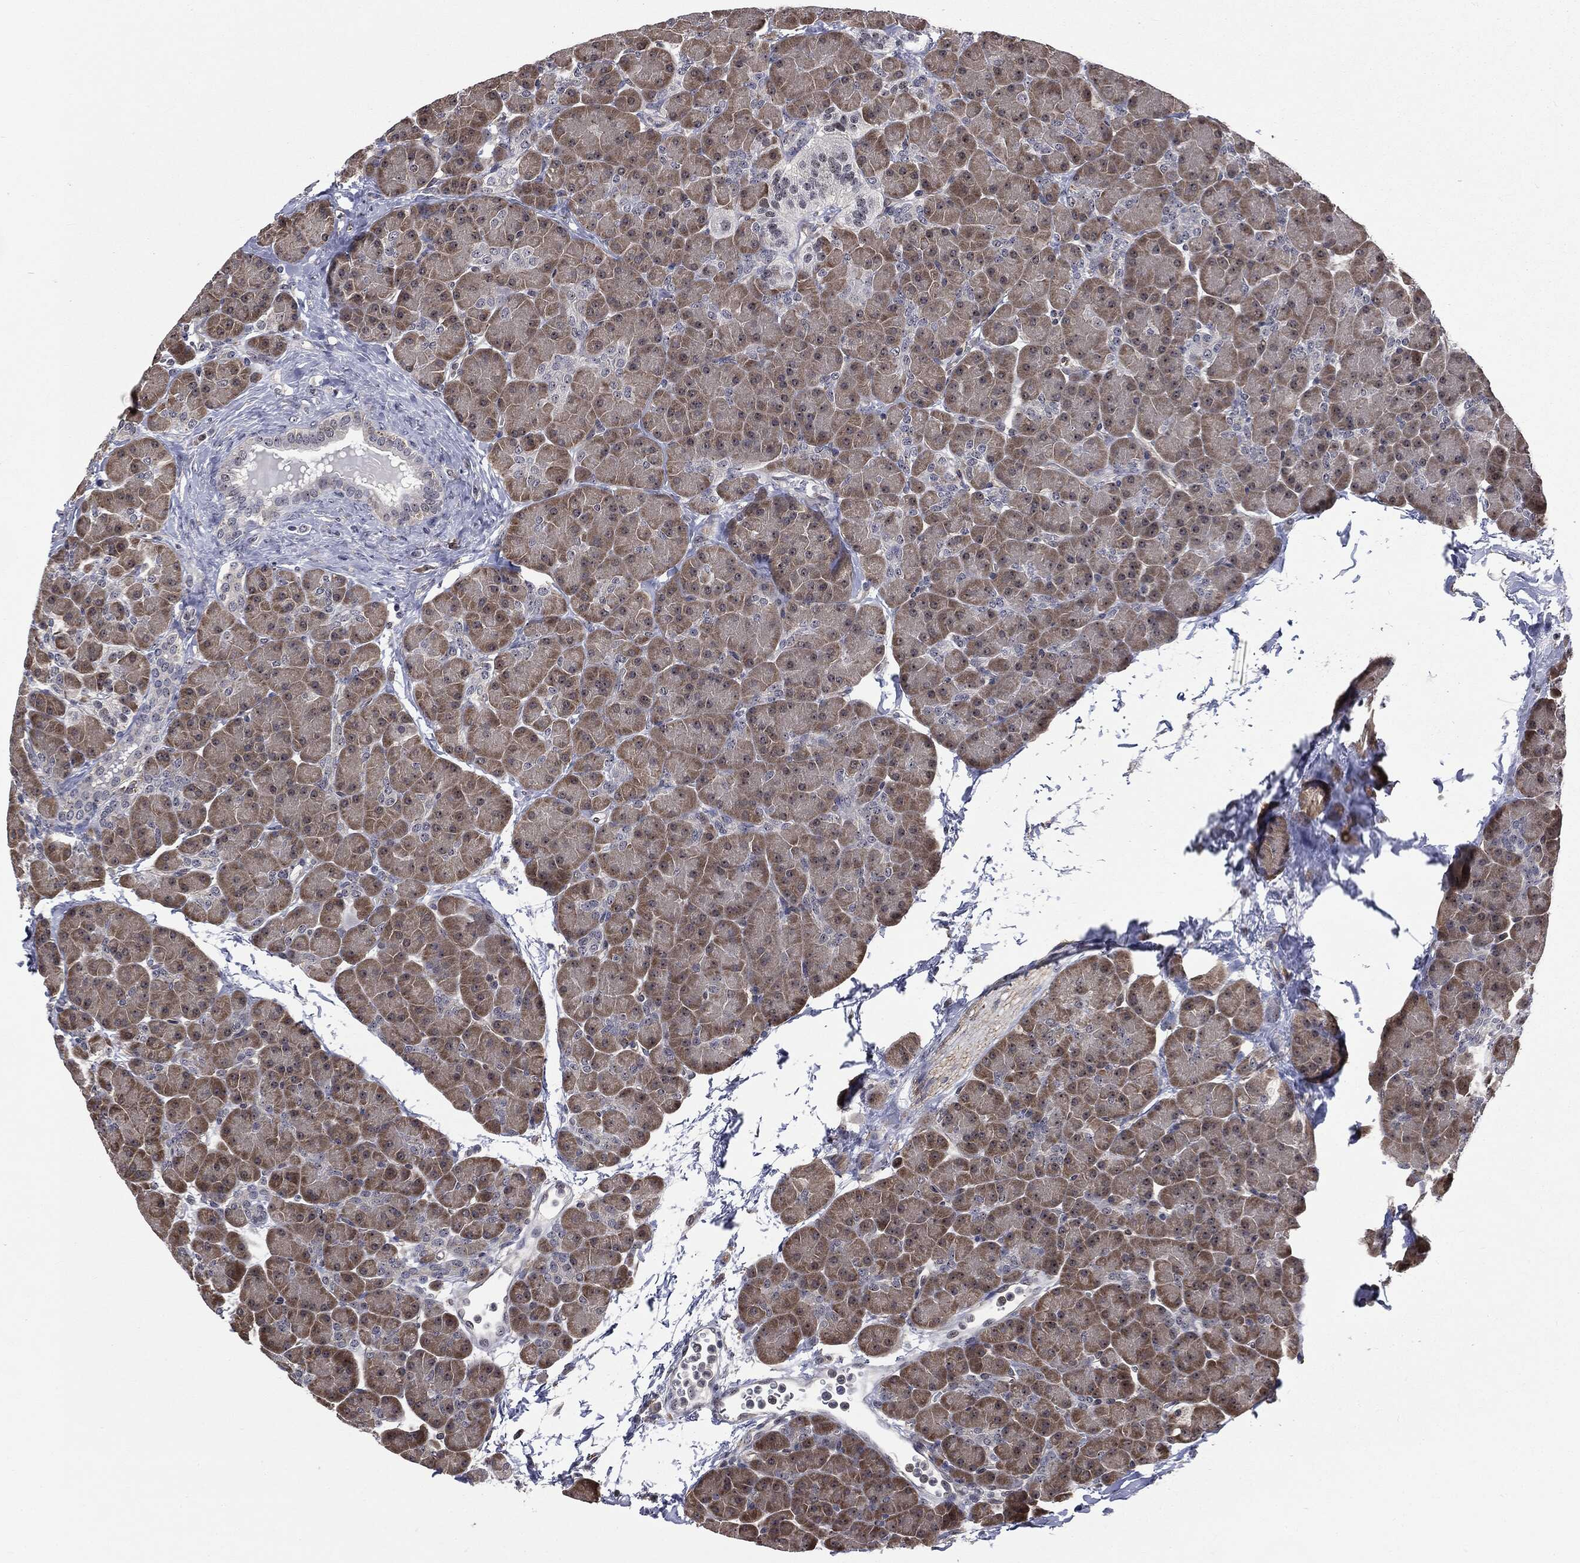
{"staining": {"intensity": "weak", "quantity": "25%-75%", "location": "cytoplasmic/membranous"}, "tissue": "pancreas", "cell_type": "Exocrine glandular cells", "image_type": "normal", "snomed": [{"axis": "morphology", "description": "Normal tissue, NOS"}, {"axis": "topography", "description": "Pancreas"}], "caption": "Immunohistochemistry image of benign human pancreas stained for a protein (brown), which demonstrates low levels of weak cytoplasmic/membranous expression in approximately 25%-75% of exocrine glandular cells.", "gene": "TRMT1L", "patient": {"sex": "female", "age": 44}}